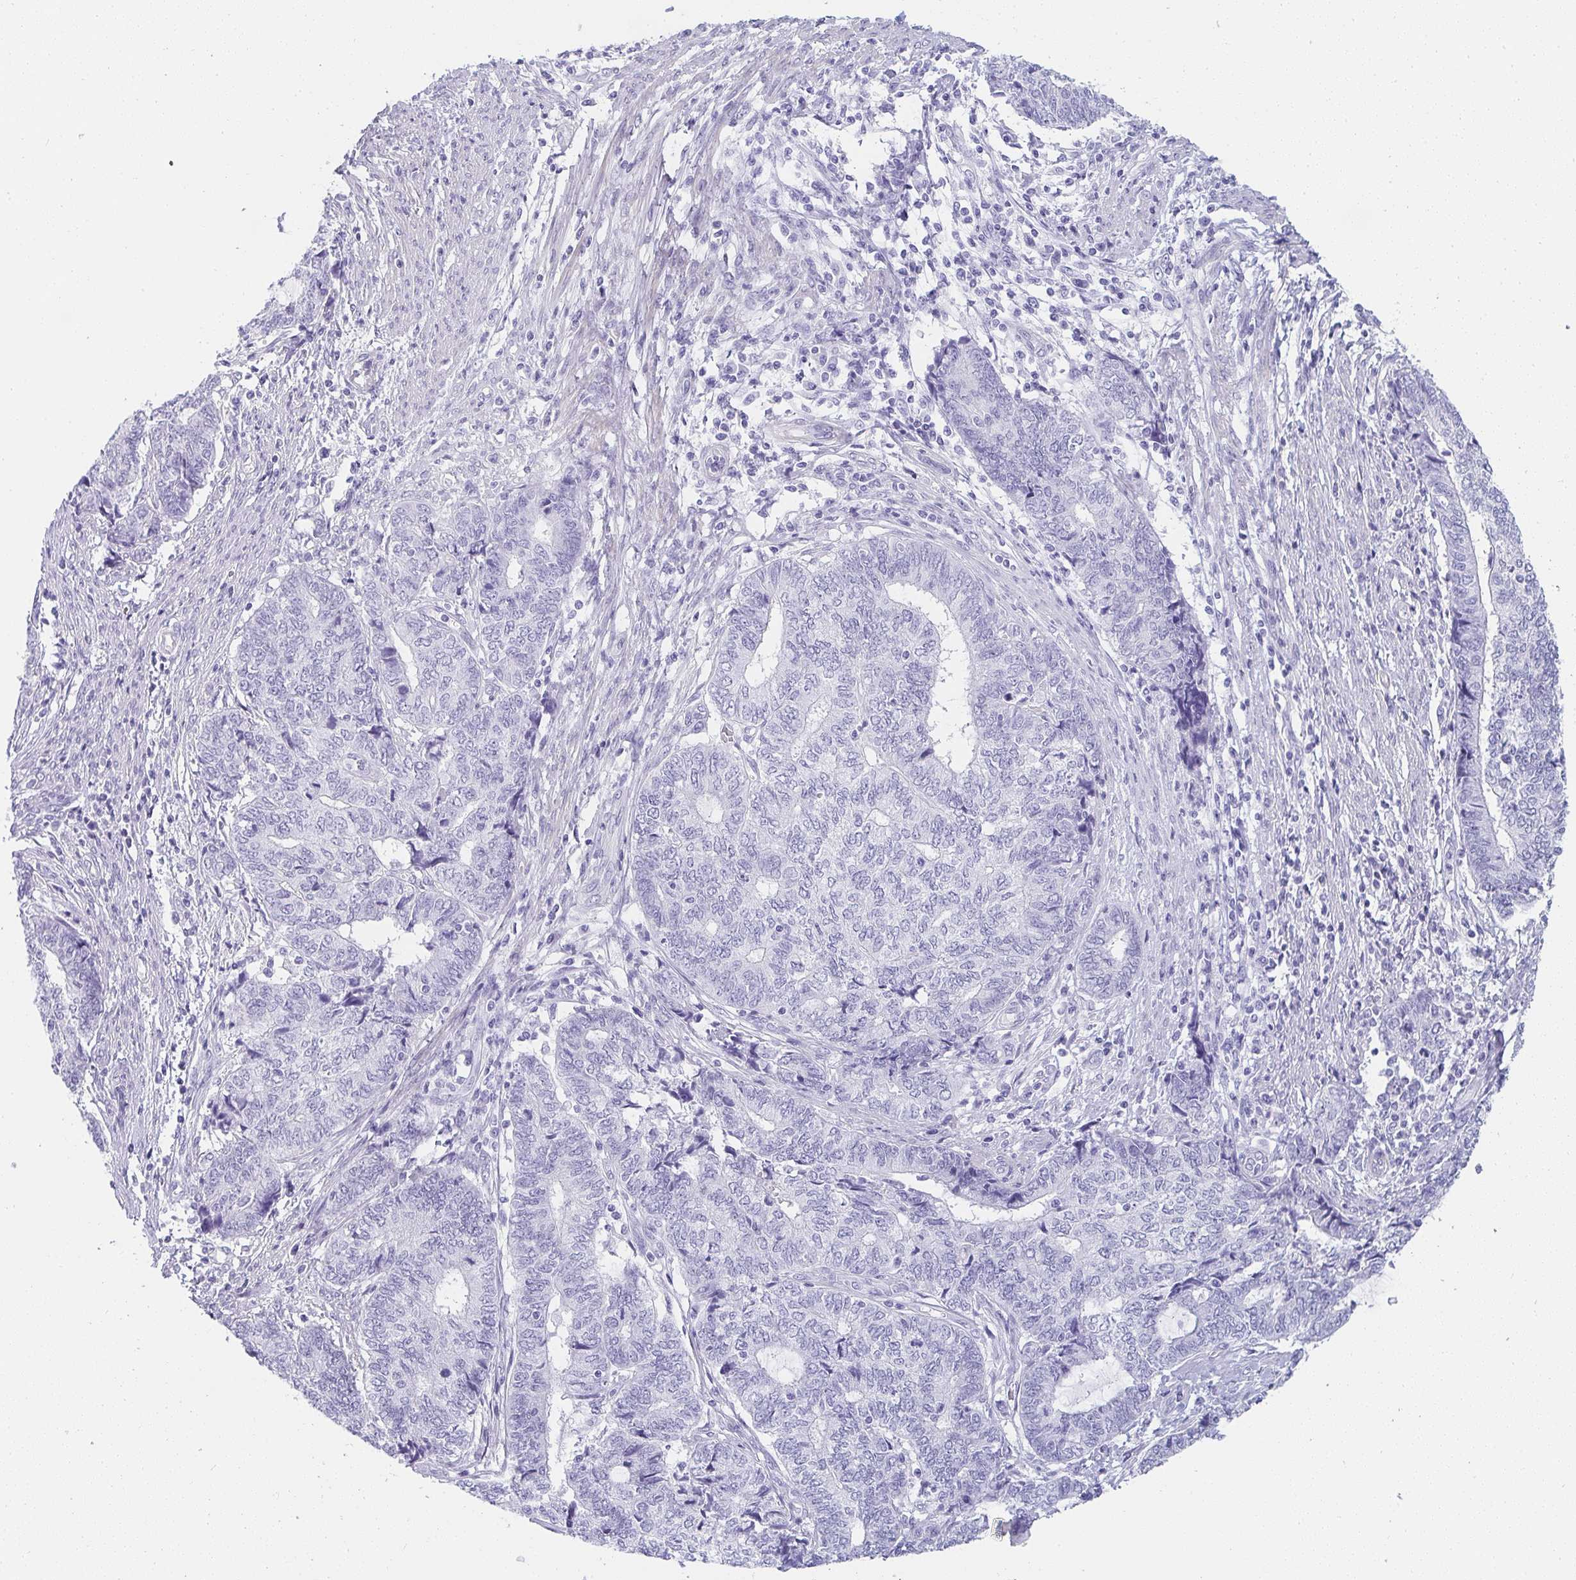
{"staining": {"intensity": "negative", "quantity": "none", "location": "none"}, "tissue": "endometrial cancer", "cell_type": "Tumor cells", "image_type": "cancer", "snomed": [{"axis": "morphology", "description": "Adenocarcinoma, NOS"}, {"axis": "topography", "description": "Uterus"}, {"axis": "topography", "description": "Endometrium"}], "caption": "DAB (3,3'-diaminobenzidine) immunohistochemical staining of endometrial adenocarcinoma shows no significant positivity in tumor cells. The staining is performed using DAB (3,3'-diaminobenzidine) brown chromogen with nuclei counter-stained in using hematoxylin.", "gene": "PRND", "patient": {"sex": "female", "age": 70}}